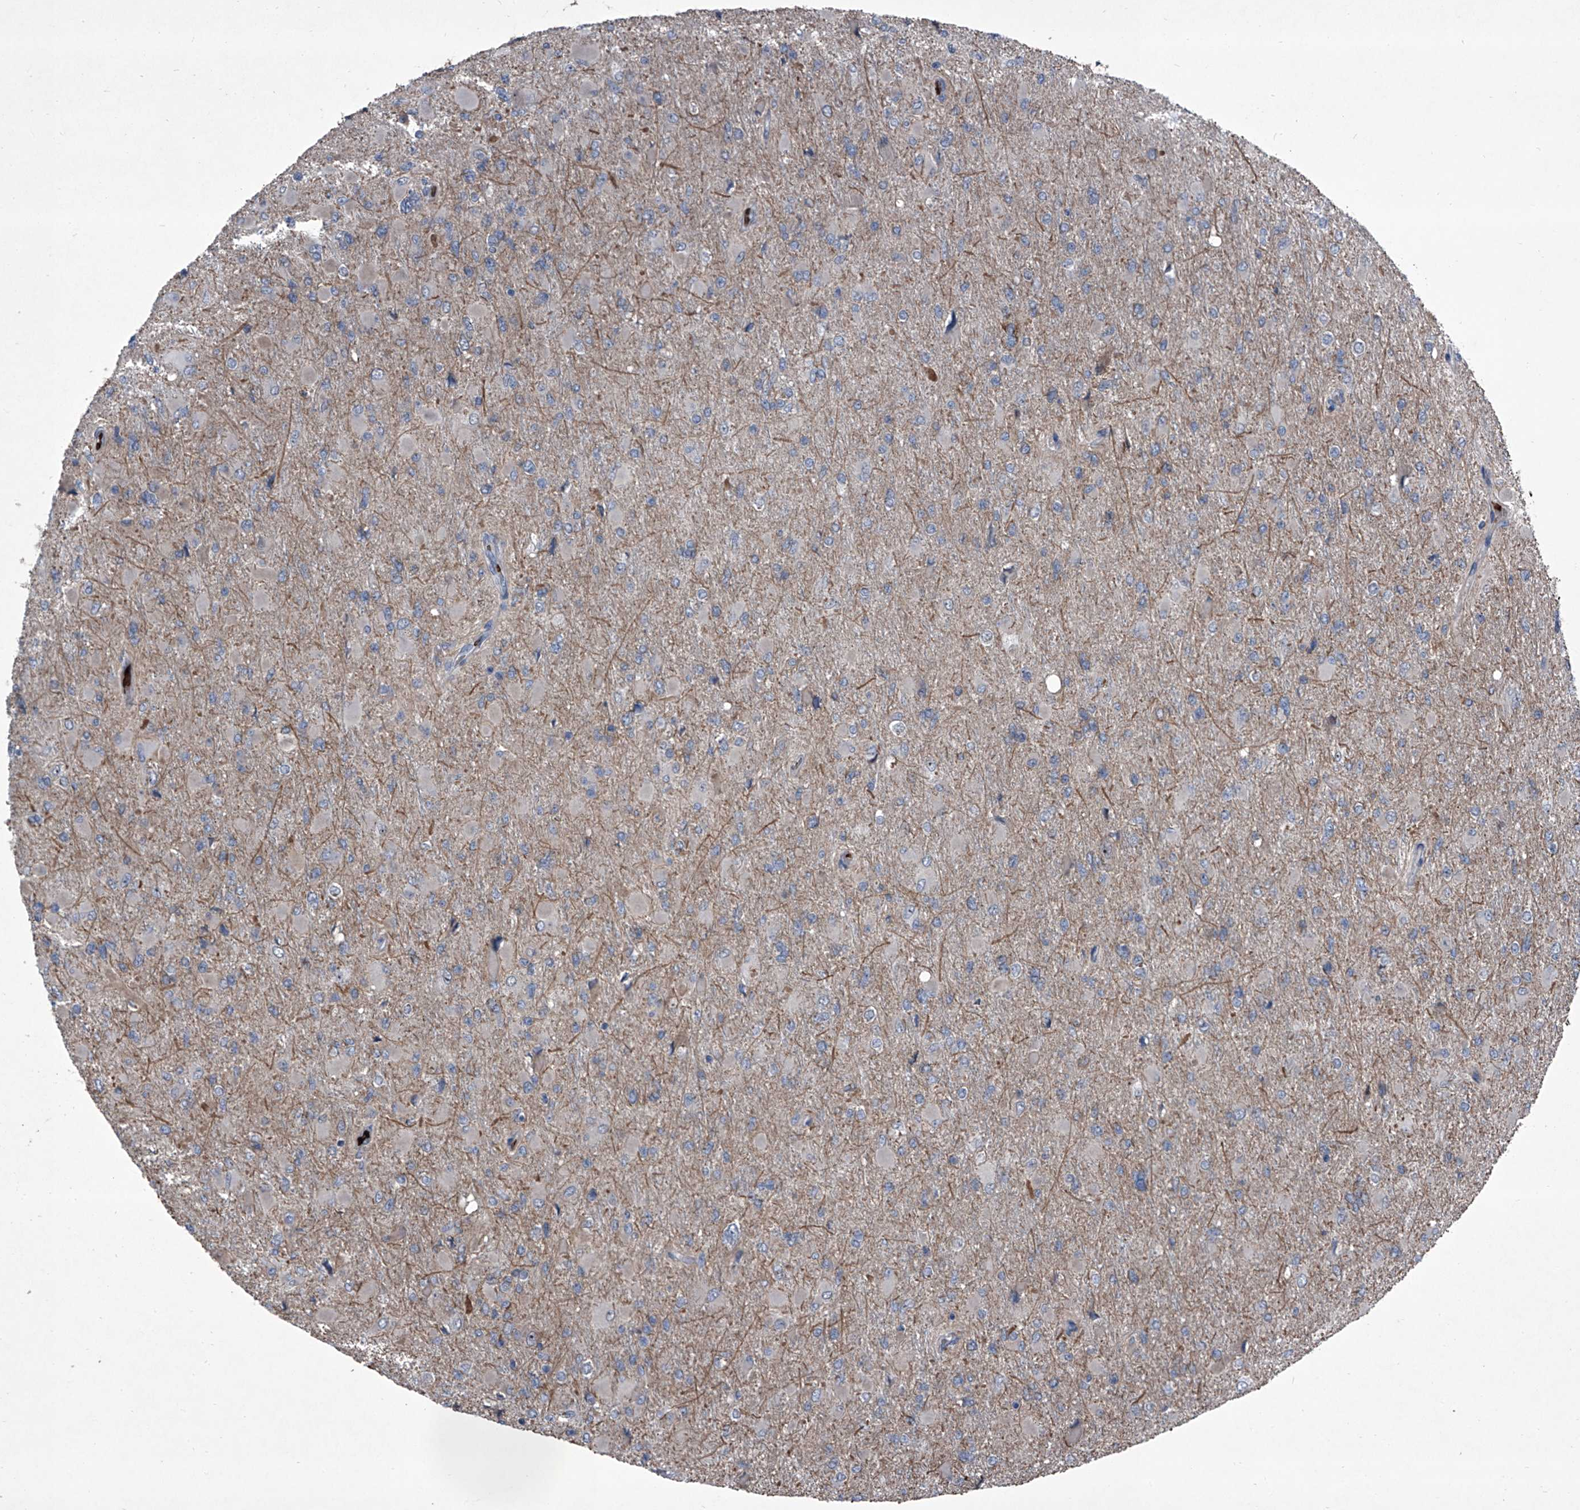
{"staining": {"intensity": "negative", "quantity": "none", "location": "none"}, "tissue": "glioma", "cell_type": "Tumor cells", "image_type": "cancer", "snomed": [{"axis": "morphology", "description": "Glioma, malignant, High grade"}, {"axis": "topography", "description": "Cerebral cortex"}], "caption": "The photomicrograph demonstrates no significant positivity in tumor cells of glioma.", "gene": "CEP85L", "patient": {"sex": "female", "age": 36}}